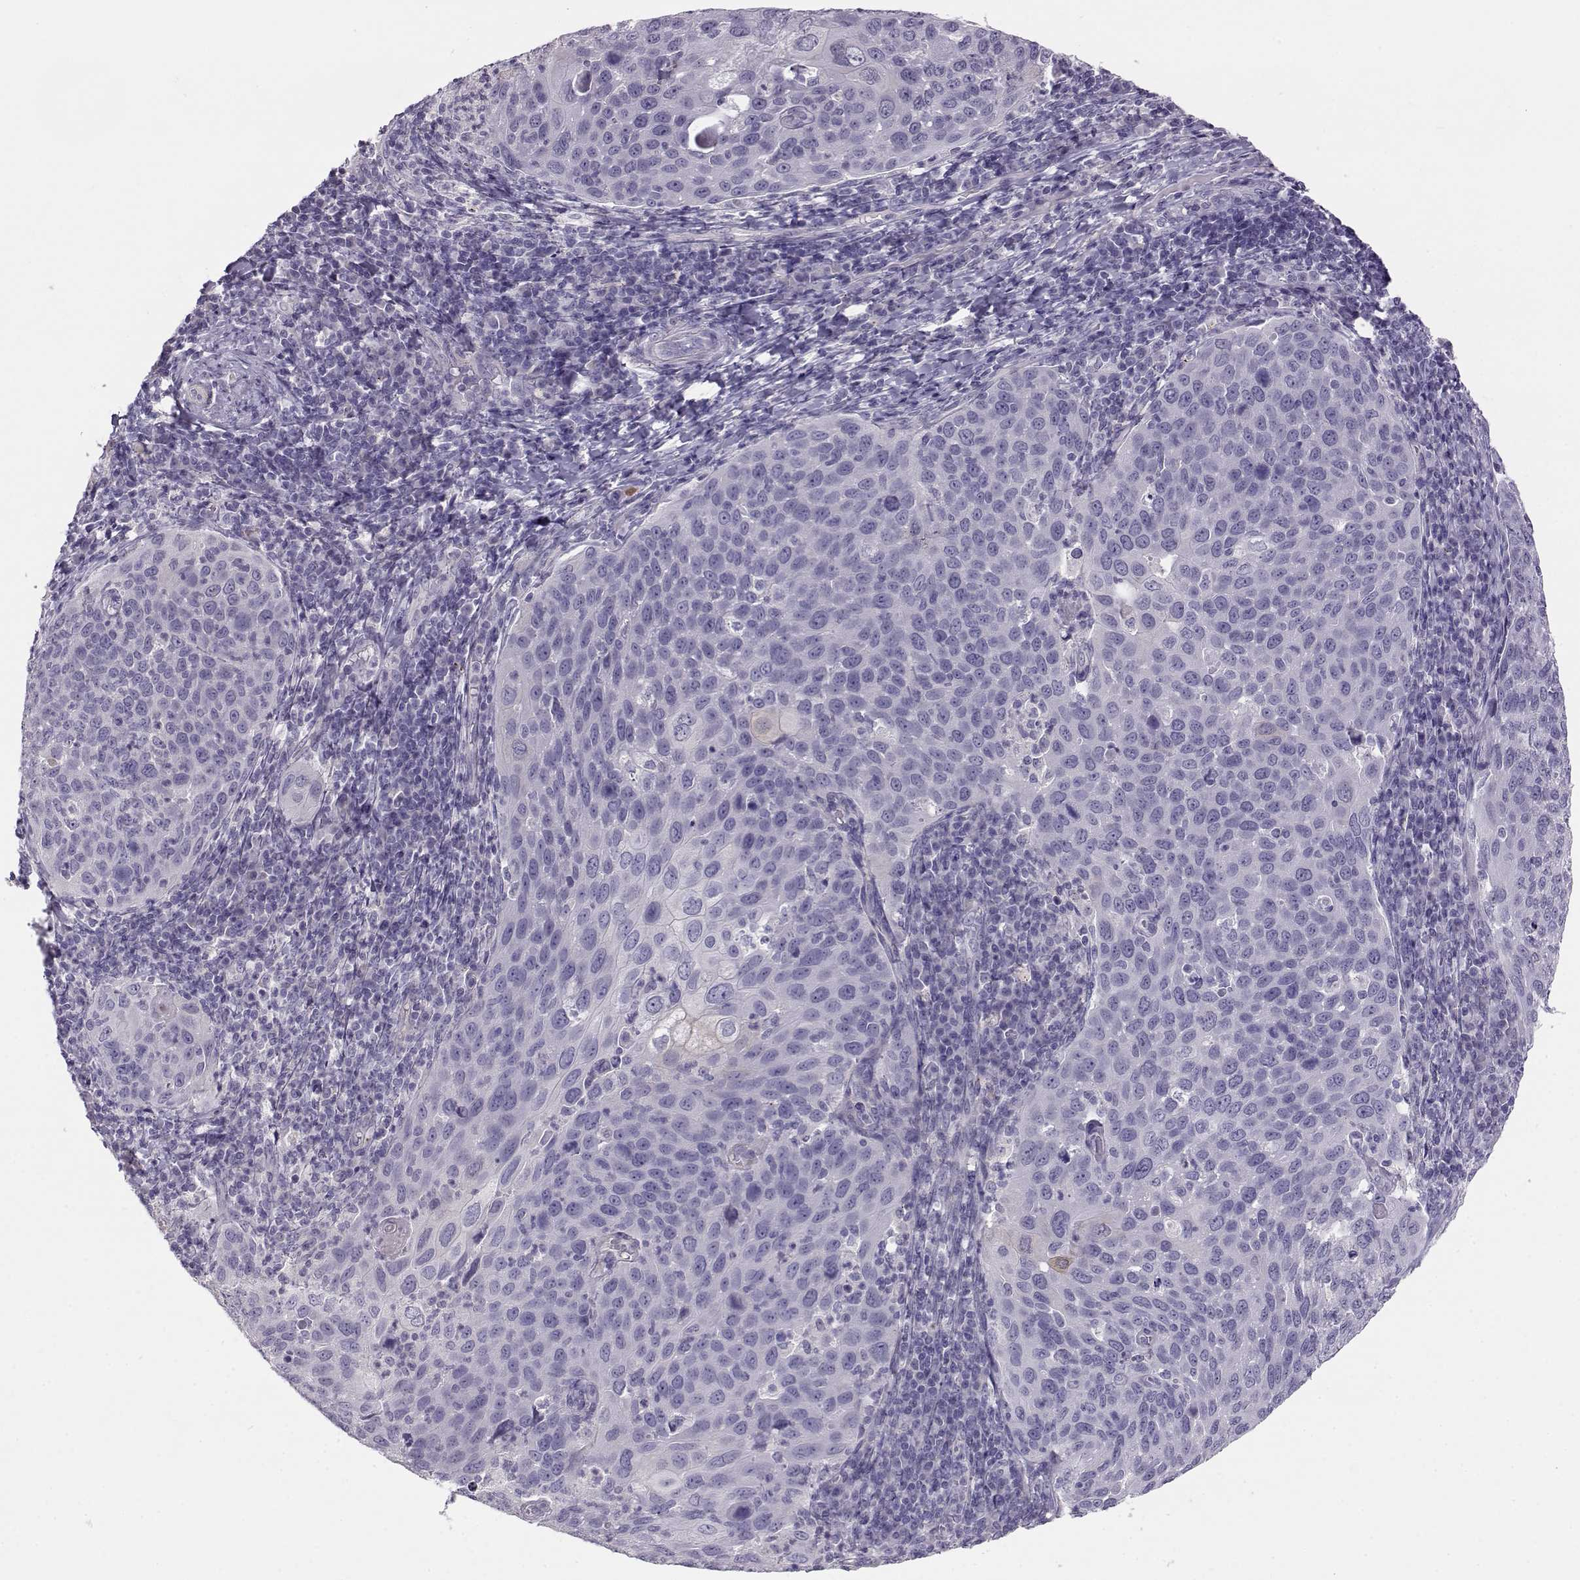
{"staining": {"intensity": "negative", "quantity": "none", "location": "none"}, "tissue": "cervical cancer", "cell_type": "Tumor cells", "image_type": "cancer", "snomed": [{"axis": "morphology", "description": "Squamous cell carcinoma, NOS"}, {"axis": "topography", "description": "Cervix"}], "caption": "Cervical squamous cell carcinoma was stained to show a protein in brown. There is no significant staining in tumor cells. (DAB immunohistochemistry (IHC), high magnification).", "gene": "ENDOU", "patient": {"sex": "female", "age": 54}}